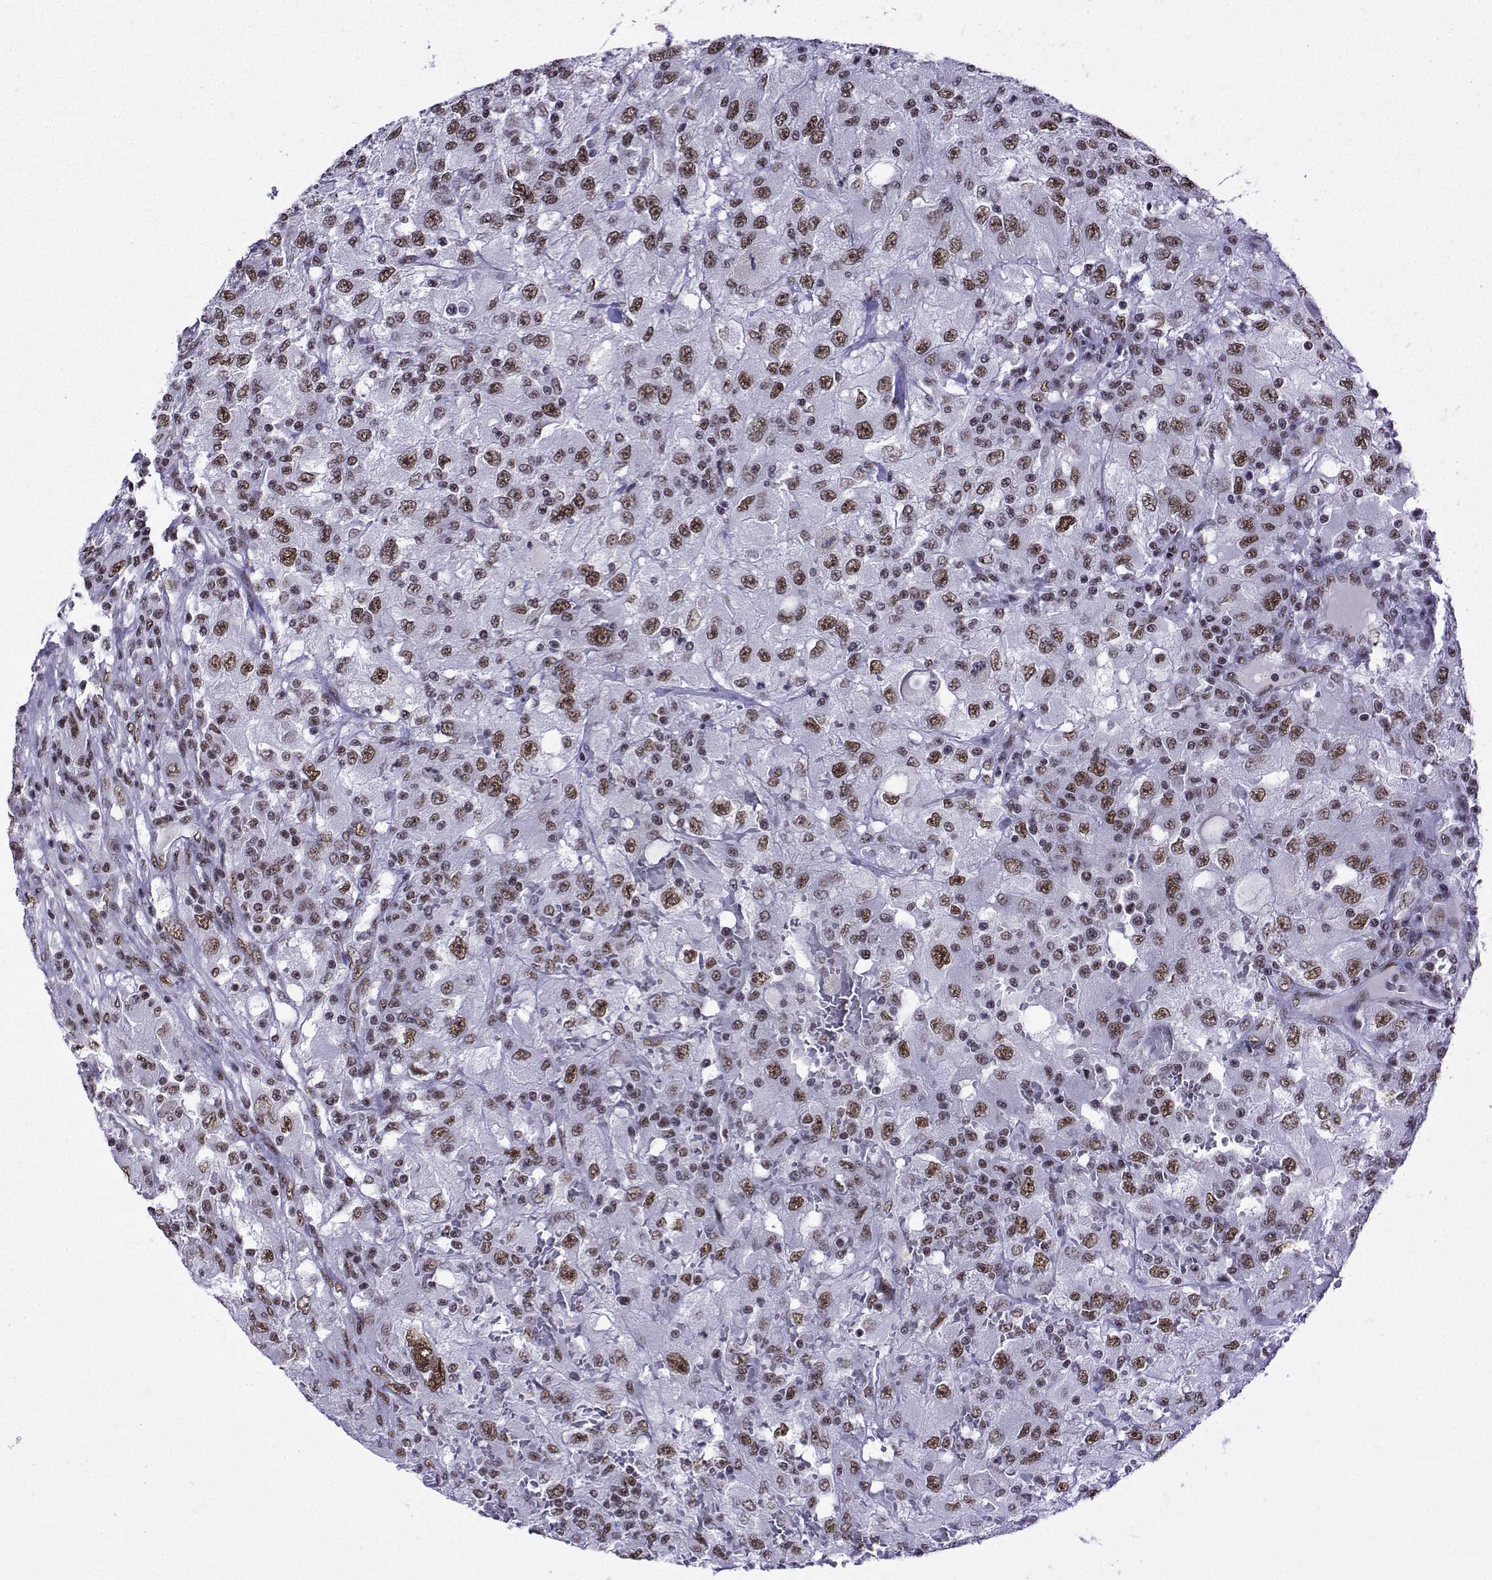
{"staining": {"intensity": "weak", "quantity": ">75%", "location": "nuclear"}, "tissue": "renal cancer", "cell_type": "Tumor cells", "image_type": "cancer", "snomed": [{"axis": "morphology", "description": "Adenocarcinoma, NOS"}, {"axis": "topography", "description": "Kidney"}], "caption": "Renal cancer (adenocarcinoma) stained with a protein marker displays weak staining in tumor cells.", "gene": "SNRPB2", "patient": {"sex": "female", "age": 67}}